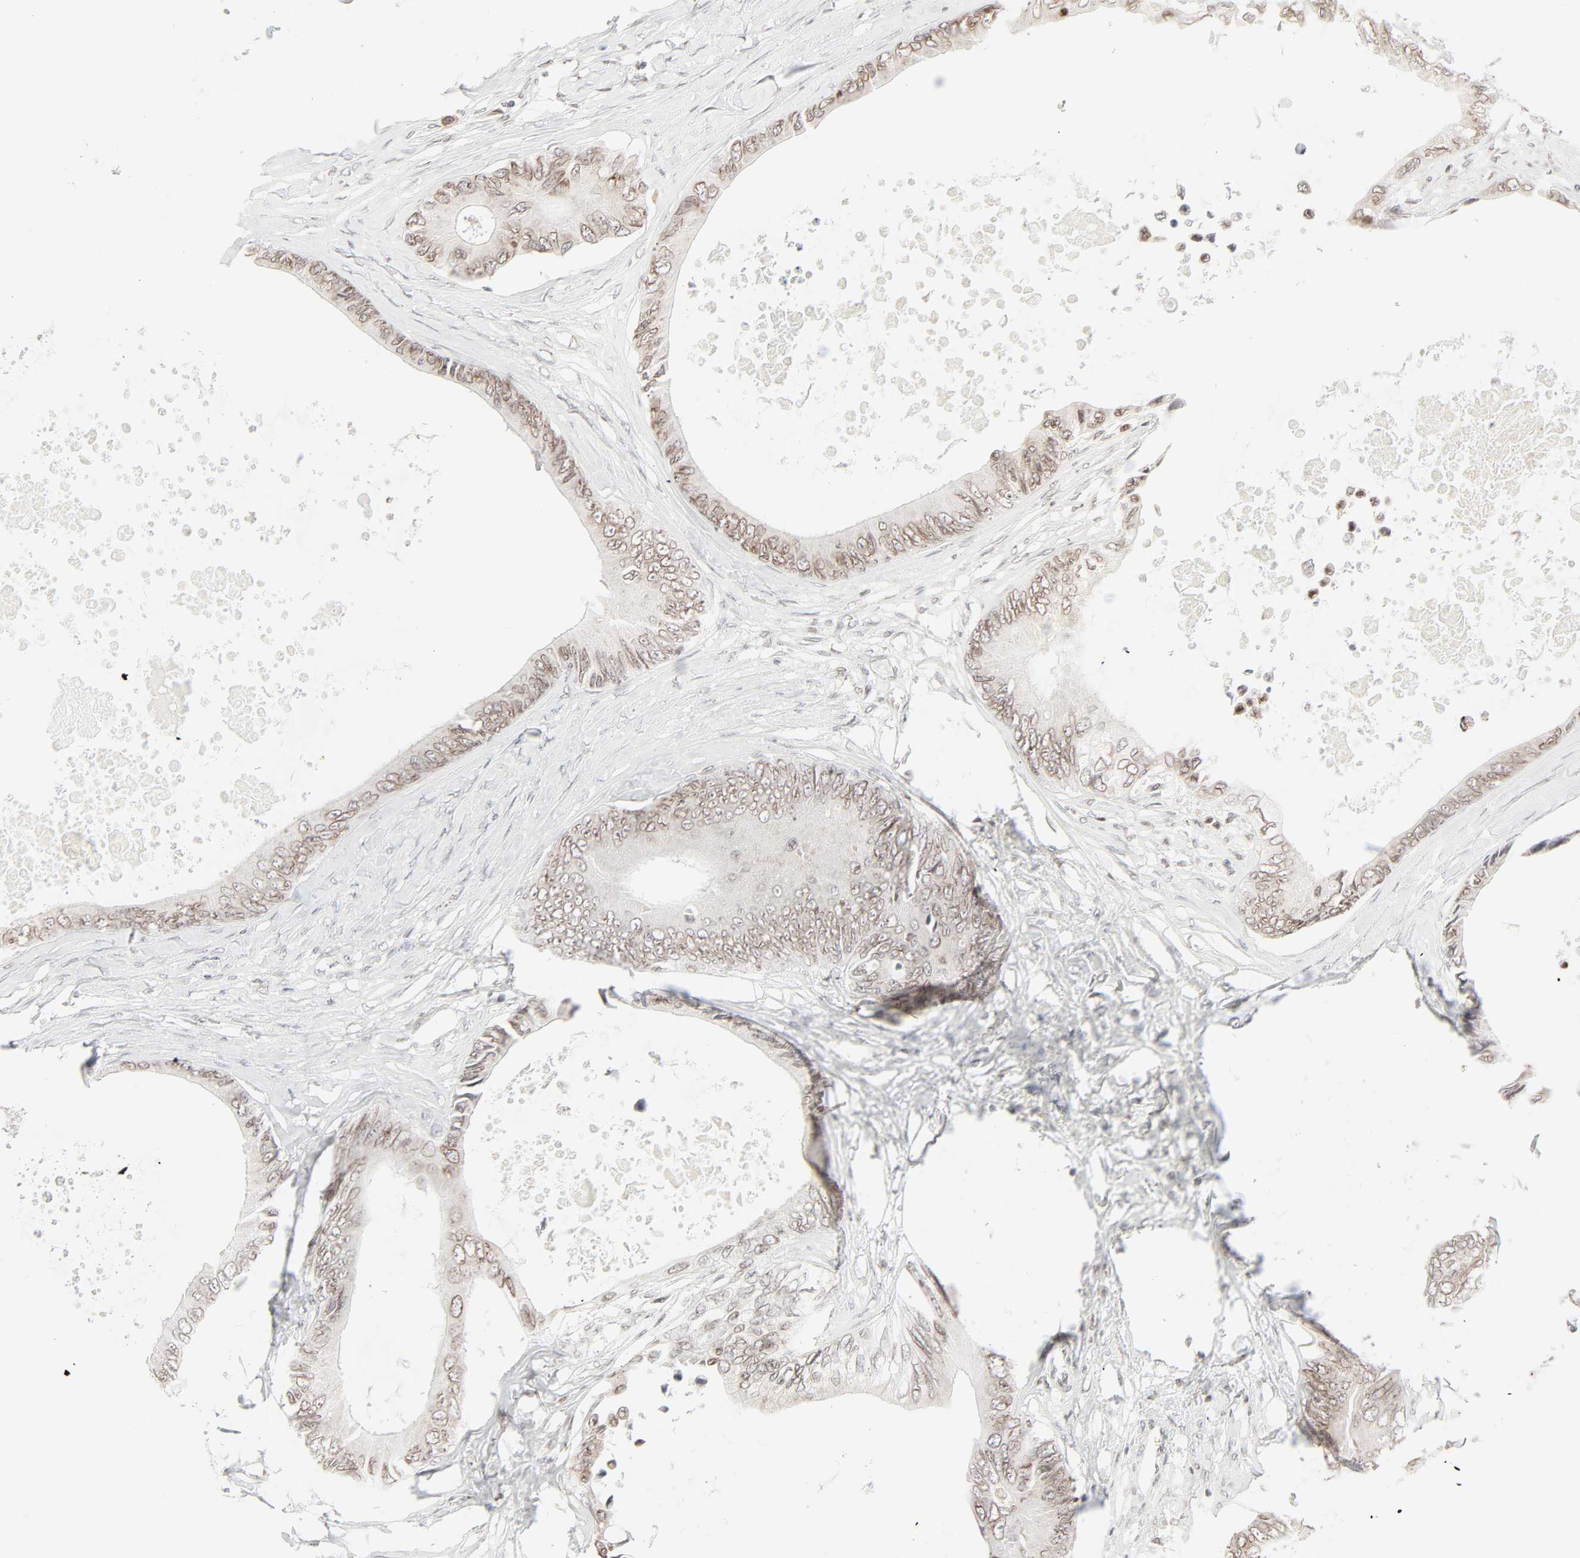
{"staining": {"intensity": "weak", "quantity": ">75%", "location": "cytoplasmic/membranous,nuclear"}, "tissue": "colorectal cancer", "cell_type": "Tumor cells", "image_type": "cancer", "snomed": [{"axis": "morphology", "description": "Normal tissue, NOS"}, {"axis": "morphology", "description": "Adenocarcinoma, NOS"}, {"axis": "topography", "description": "Rectum"}, {"axis": "topography", "description": "Peripheral nerve tissue"}], "caption": "The histopathology image demonstrates a brown stain indicating the presence of a protein in the cytoplasmic/membranous and nuclear of tumor cells in colorectal cancer.", "gene": "MAD1L1", "patient": {"sex": "female", "age": 77}}